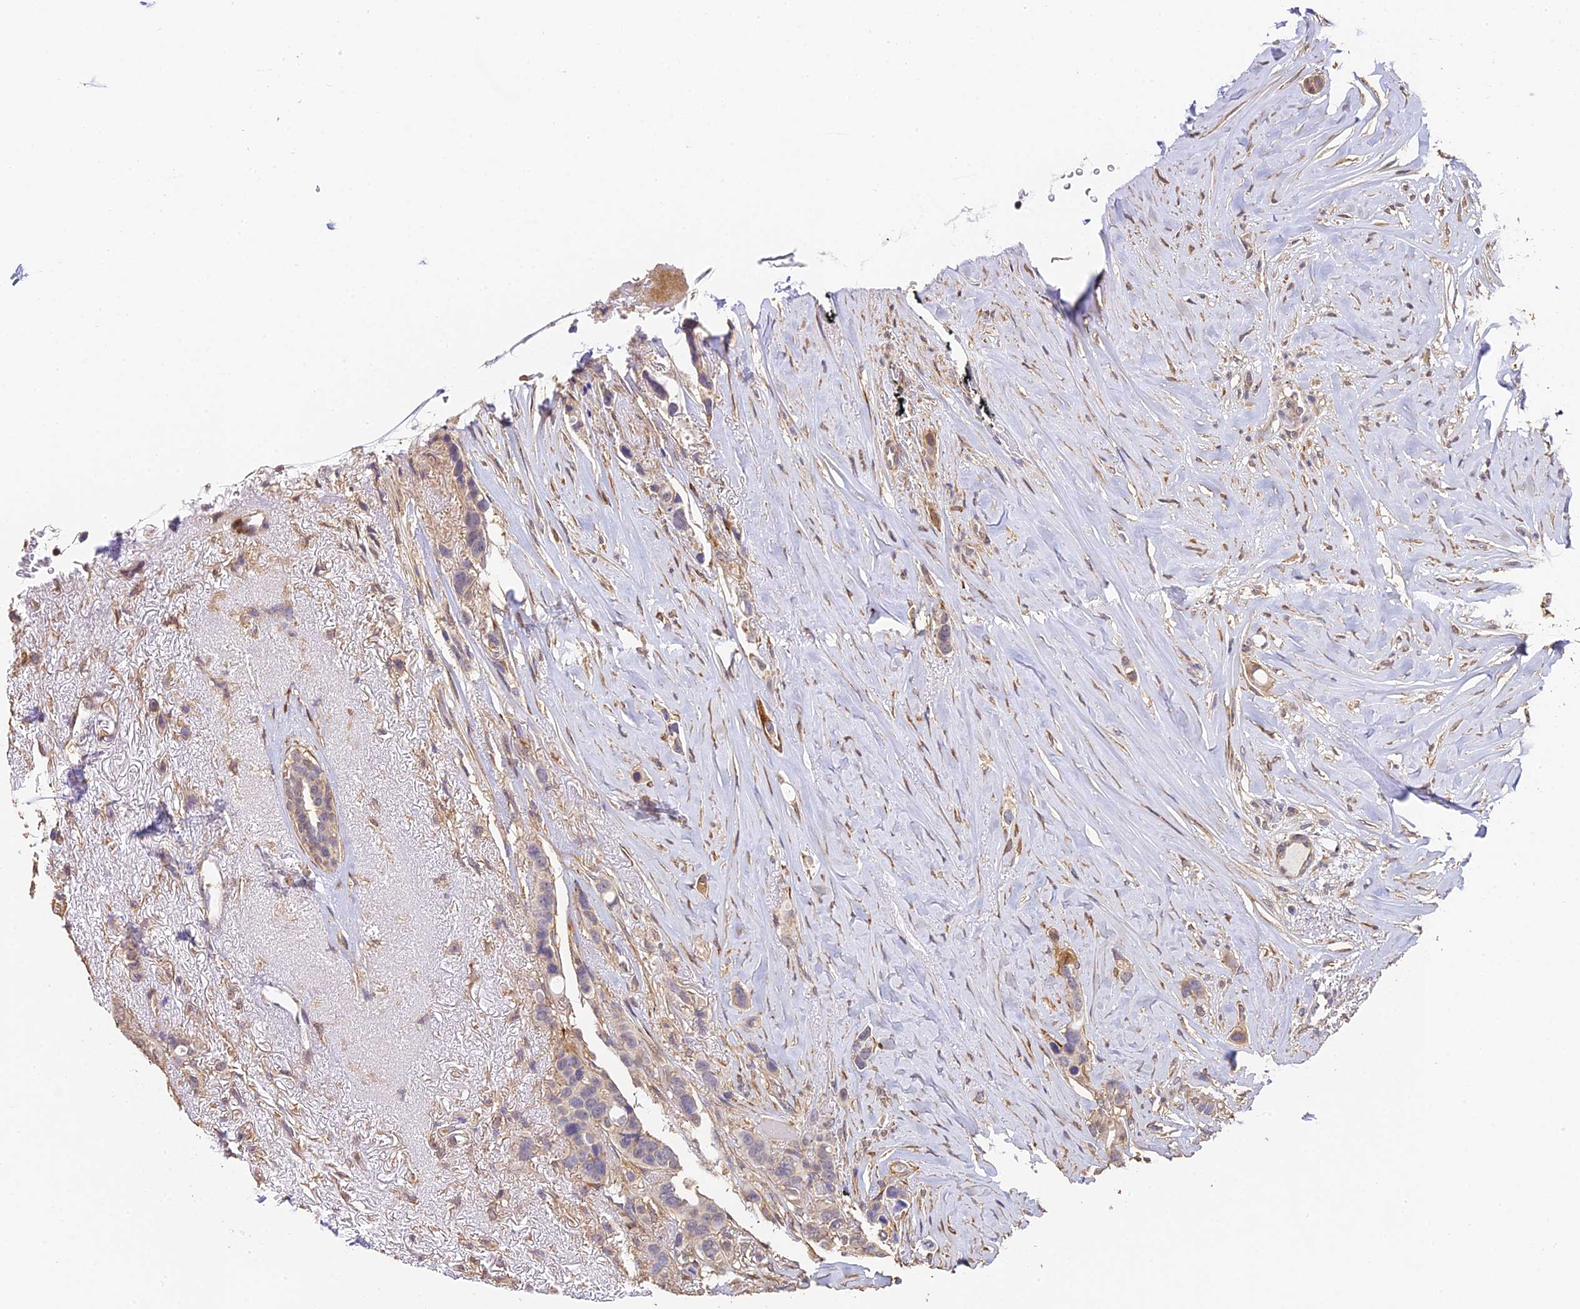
{"staining": {"intensity": "negative", "quantity": "none", "location": "none"}, "tissue": "breast cancer", "cell_type": "Tumor cells", "image_type": "cancer", "snomed": [{"axis": "morphology", "description": "Lobular carcinoma"}, {"axis": "topography", "description": "Breast"}], "caption": "Immunohistochemistry (IHC) image of neoplastic tissue: human breast cancer (lobular carcinoma) stained with DAB (3,3'-diaminobenzidine) demonstrates no significant protein staining in tumor cells.", "gene": "SLC11A1", "patient": {"sex": "female", "age": 51}}